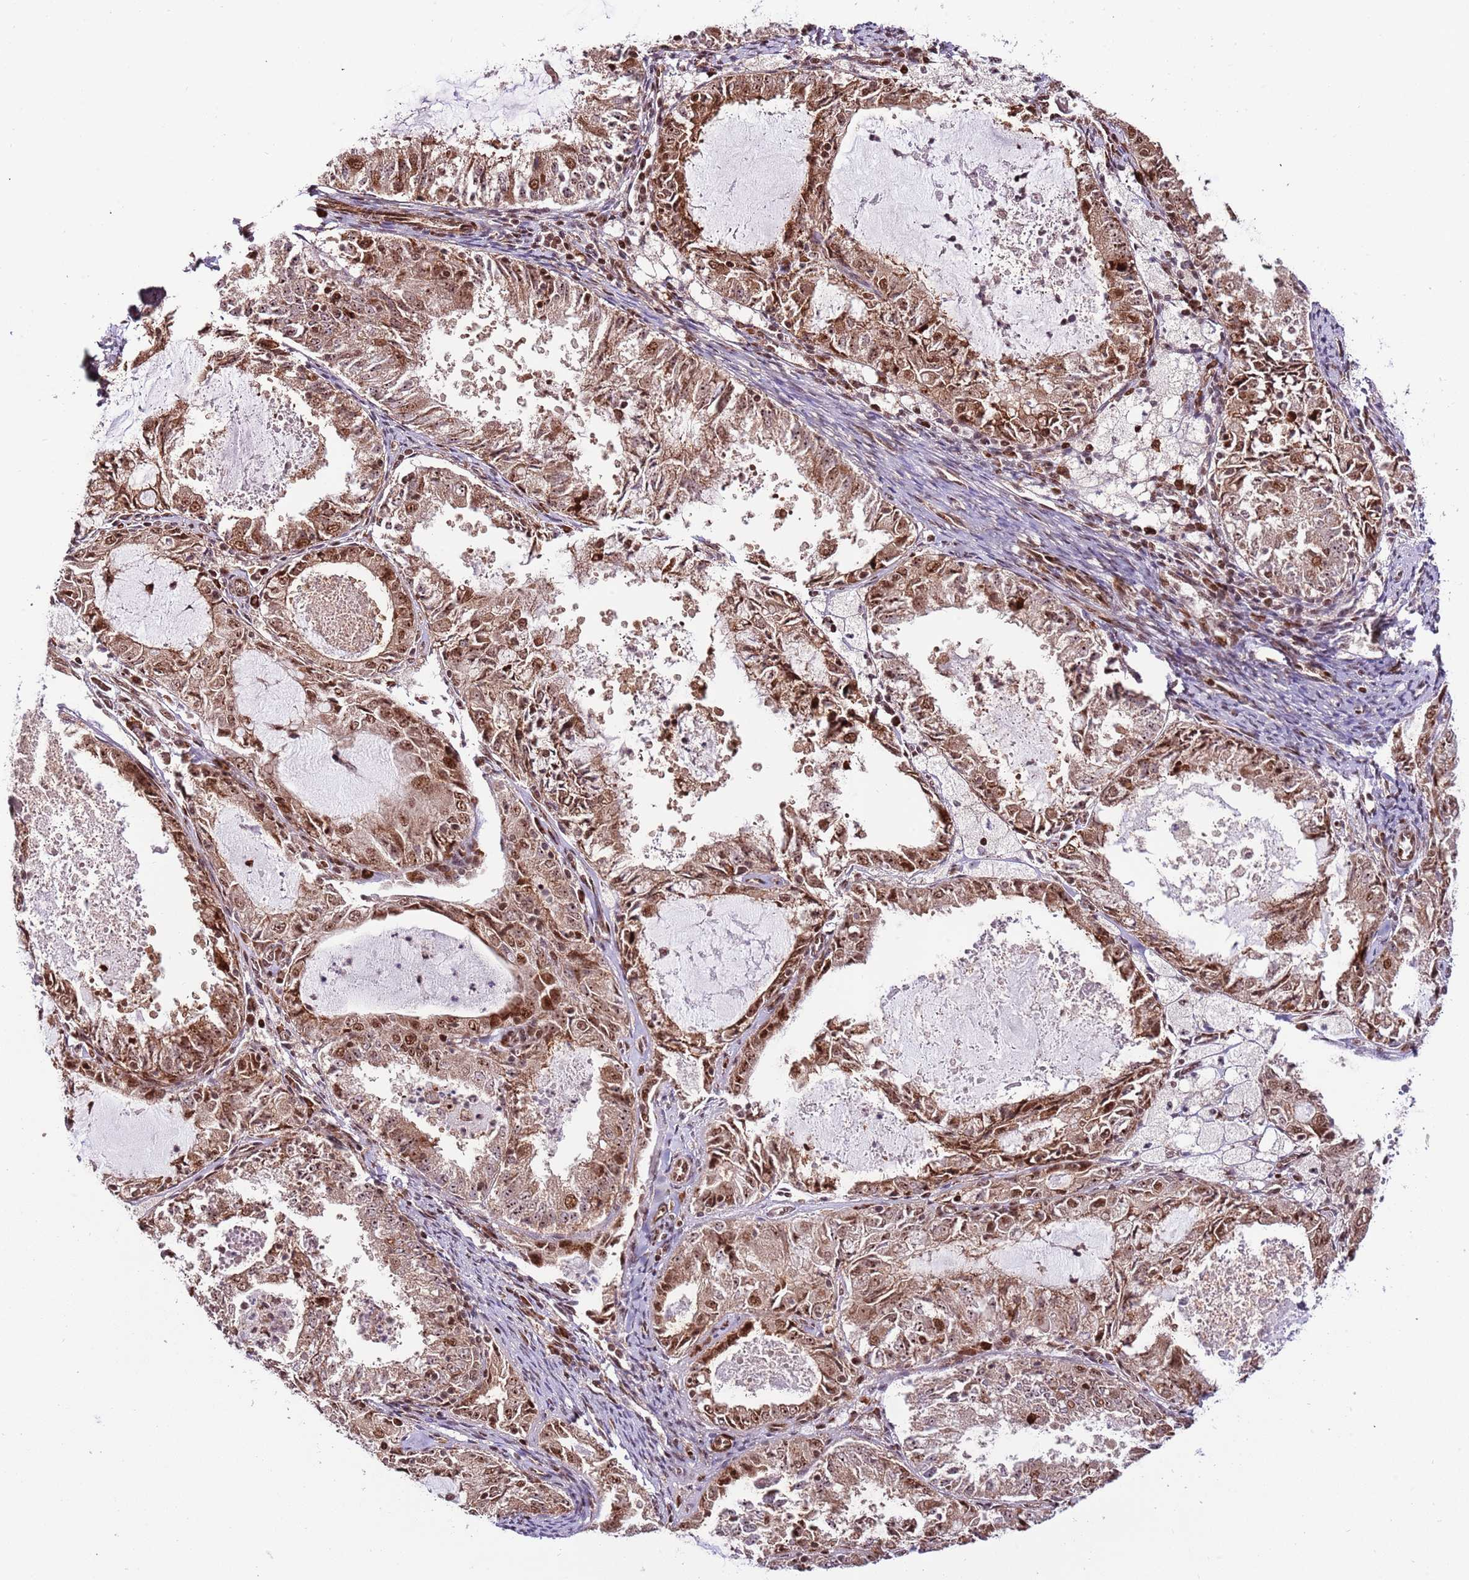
{"staining": {"intensity": "moderate", "quantity": ">75%", "location": "cytoplasmic/membranous,nuclear"}, "tissue": "endometrial cancer", "cell_type": "Tumor cells", "image_type": "cancer", "snomed": [{"axis": "morphology", "description": "Adenocarcinoma, NOS"}, {"axis": "topography", "description": "Endometrium"}], "caption": "Moderate cytoplasmic/membranous and nuclear expression for a protein is seen in approximately >75% of tumor cells of endometrial cancer using immunohistochemistry (IHC).", "gene": "RIF1", "patient": {"sex": "female", "age": 57}}